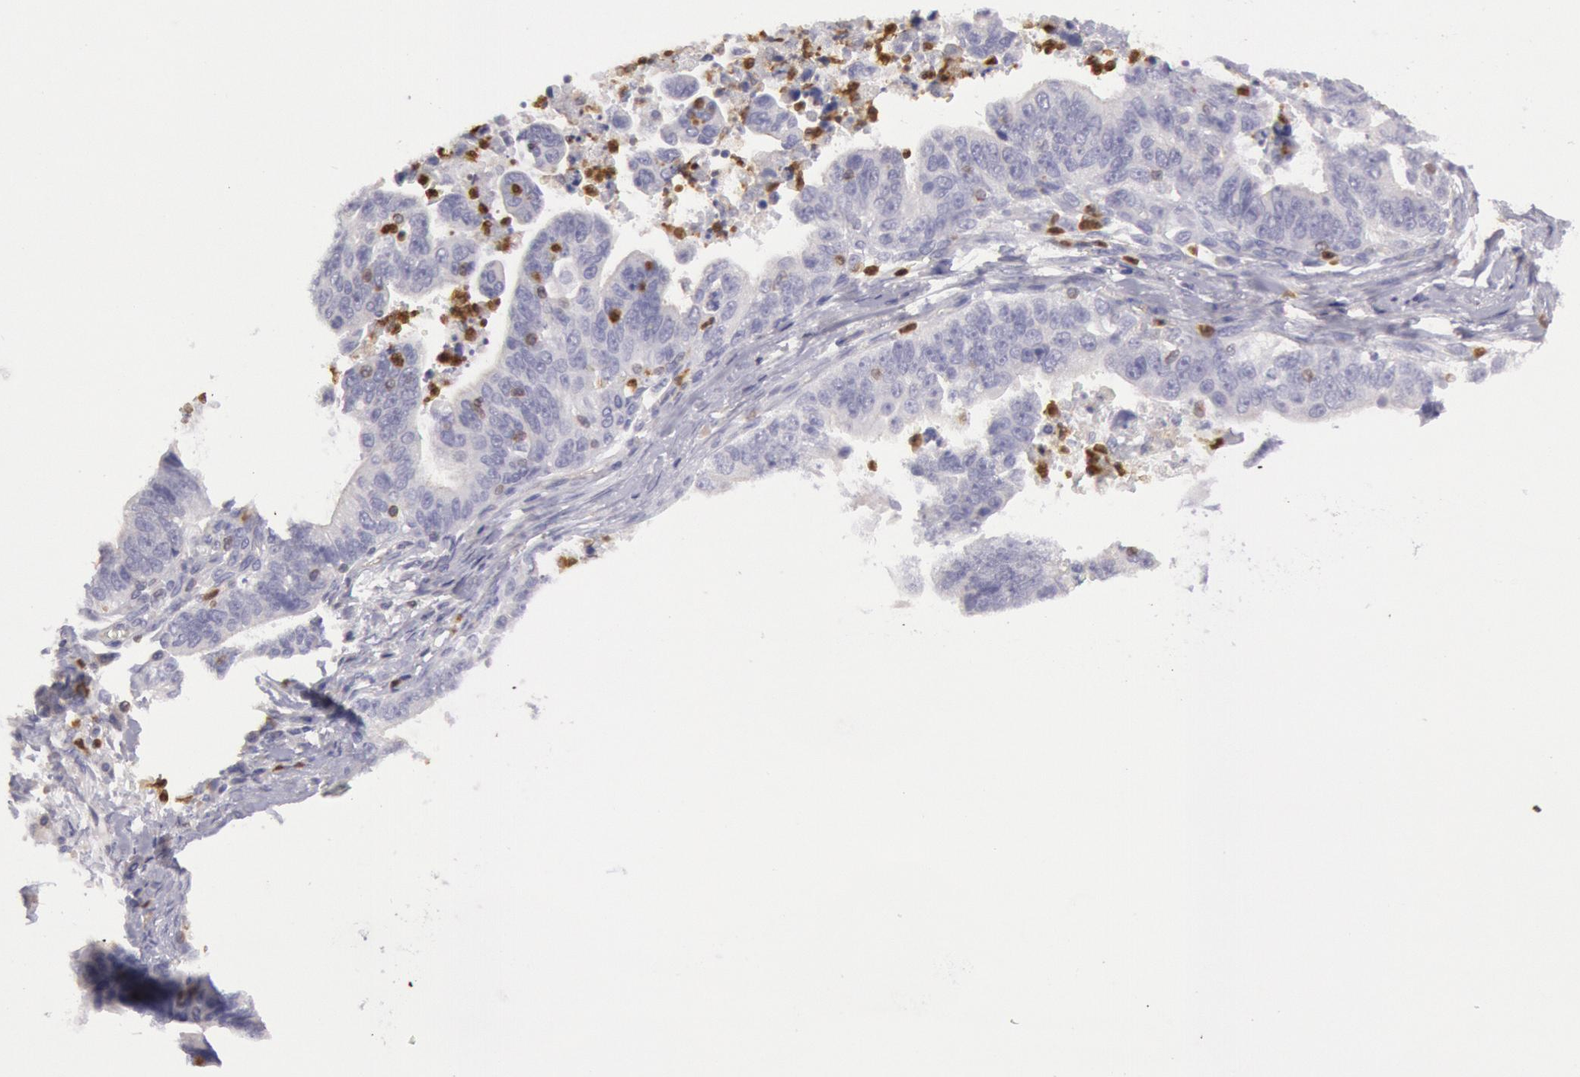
{"staining": {"intensity": "negative", "quantity": "none", "location": "none"}, "tissue": "stomach cancer", "cell_type": "Tumor cells", "image_type": "cancer", "snomed": [{"axis": "morphology", "description": "Adenocarcinoma, NOS"}, {"axis": "topography", "description": "Stomach, upper"}], "caption": "Tumor cells are negative for protein expression in human stomach adenocarcinoma. (Brightfield microscopy of DAB immunohistochemistry (IHC) at high magnification).", "gene": "RAB27A", "patient": {"sex": "female", "age": 50}}